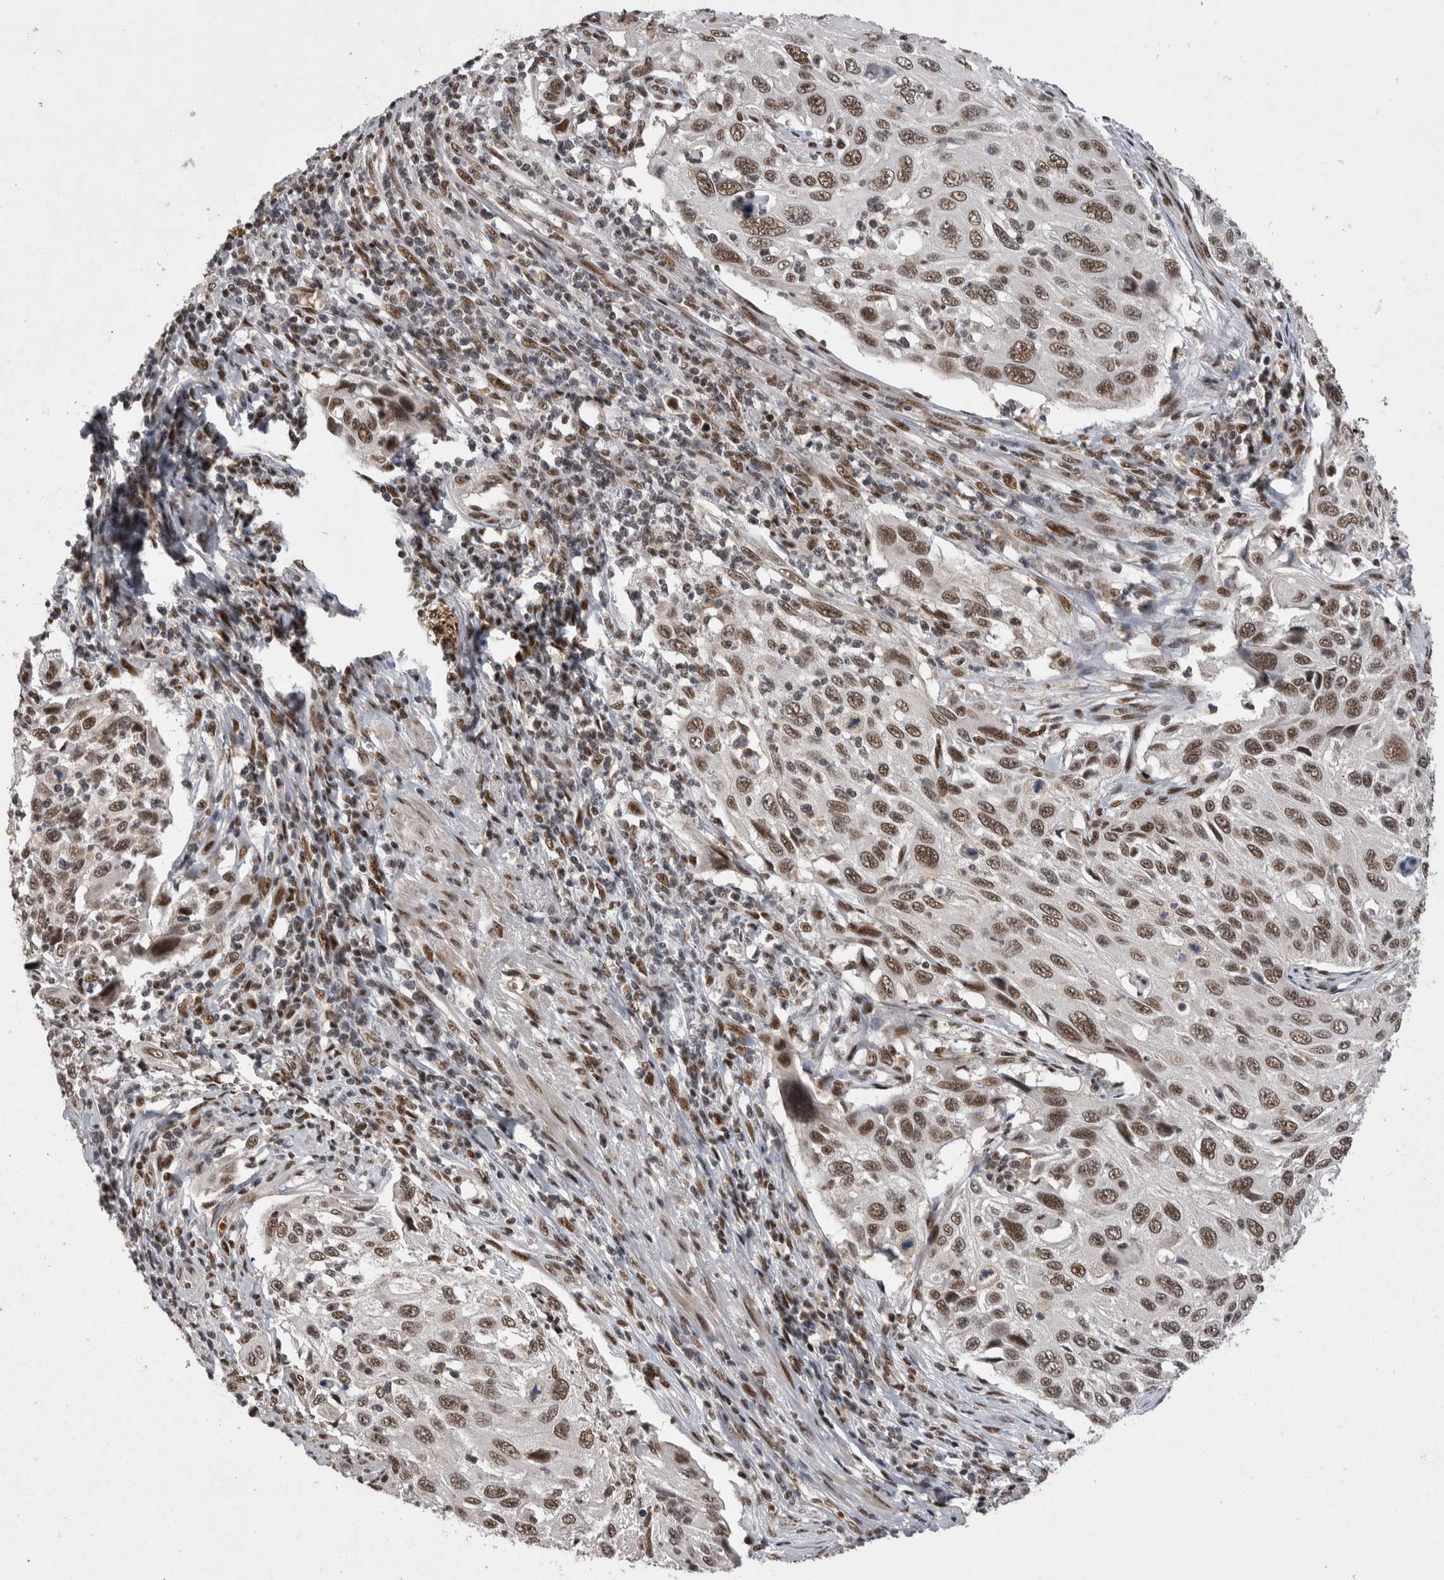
{"staining": {"intensity": "moderate", "quantity": ">75%", "location": "nuclear"}, "tissue": "cervical cancer", "cell_type": "Tumor cells", "image_type": "cancer", "snomed": [{"axis": "morphology", "description": "Squamous cell carcinoma, NOS"}, {"axis": "topography", "description": "Cervix"}], "caption": "A photomicrograph of human cervical squamous cell carcinoma stained for a protein demonstrates moderate nuclear brown staining in tumor cells.", "gene": "DMTF1", "patient": {"sex": "female", "age": 70}}